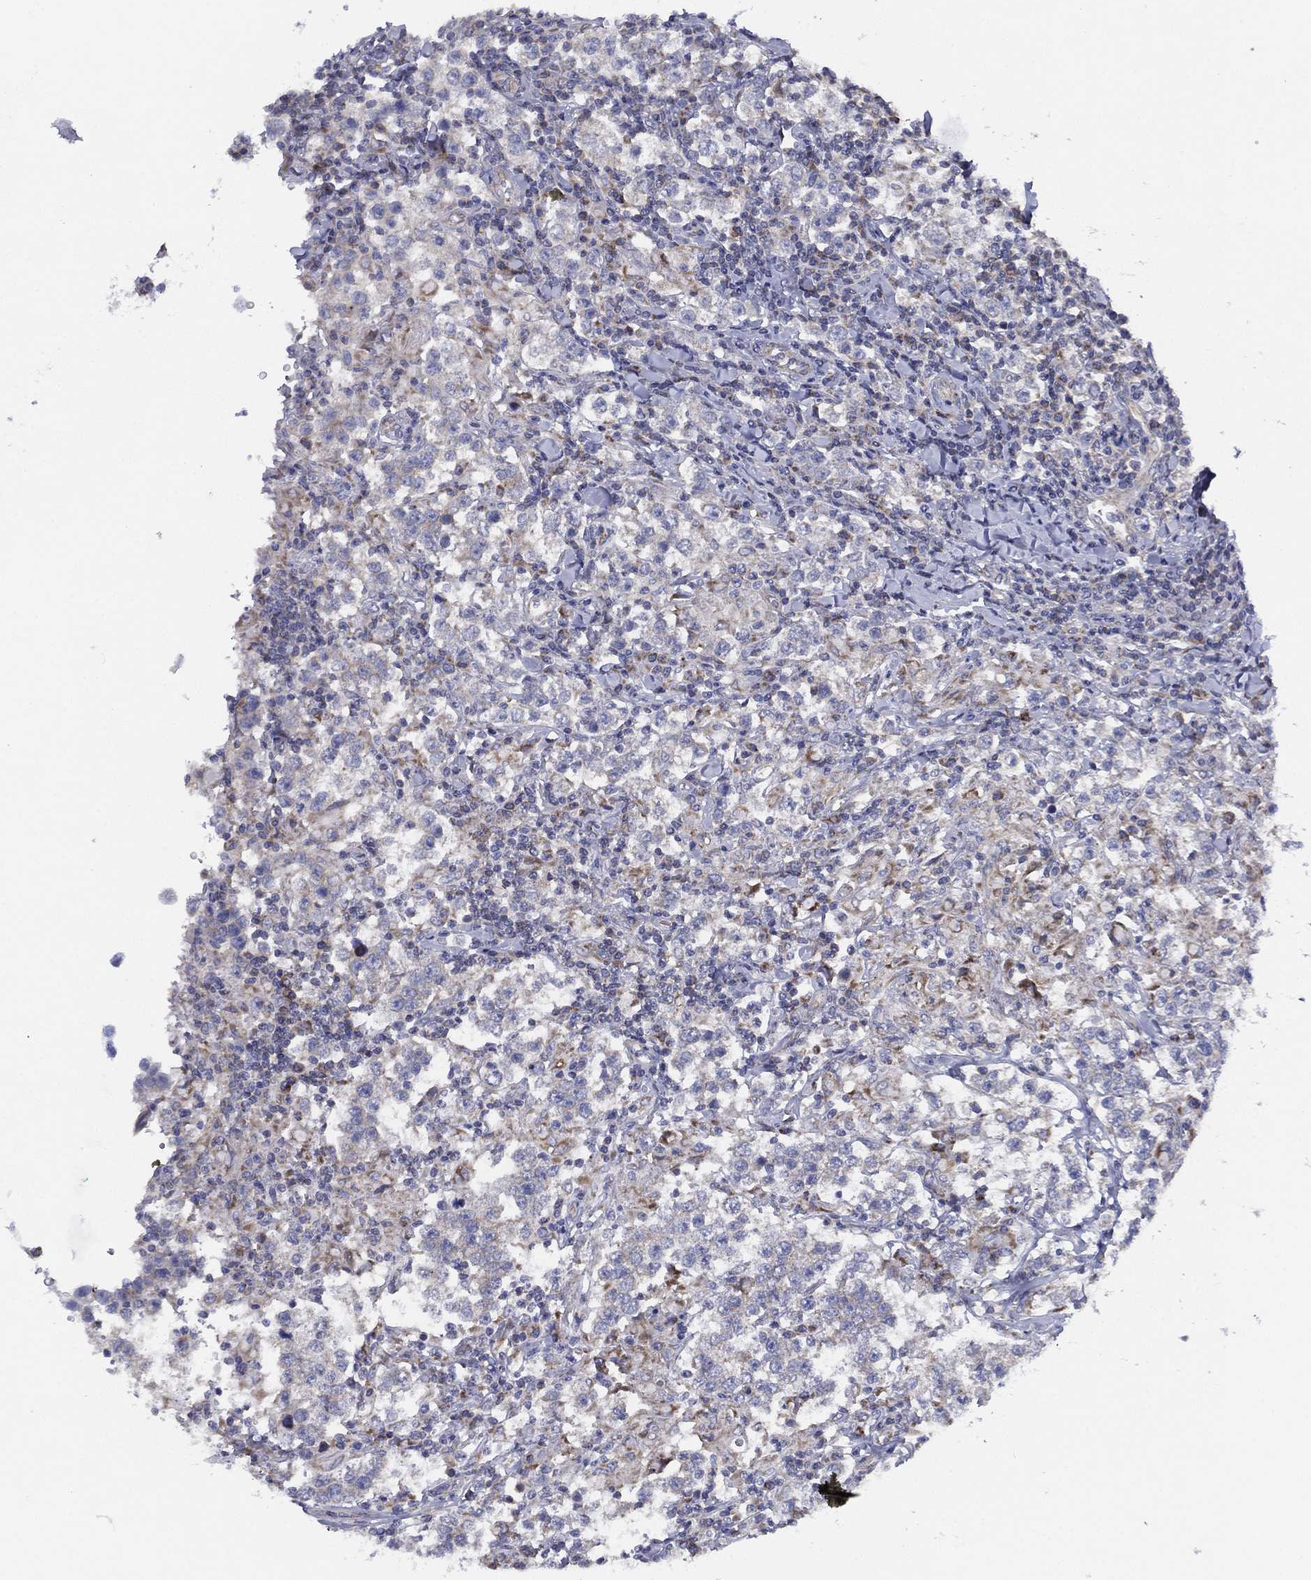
{"staining": {"intensity": "moderate", "quantity": "<25%", "location": "cytoplasmic/membranous"}, "tissue": "testis cancer", "cell_type": "Tumor cells", "image_type": "cancer", "snomed": [{"axis": "morphology", "description": "Seminoma, NOS"}, {"axis": "morphology", "description": "Carcinoma, Embryonal, NOS"}, {"axis": "topography", "description": "Testis"}], "caption": "Immunohistochemical staining of human testis cancer (embryonal carcinoma) shows moderate cytoplasmic/membranous protein positivity in about <25% of tumor cells.", "gene": "ZNF223", "patient": {"sex": "male", "age": 41}}